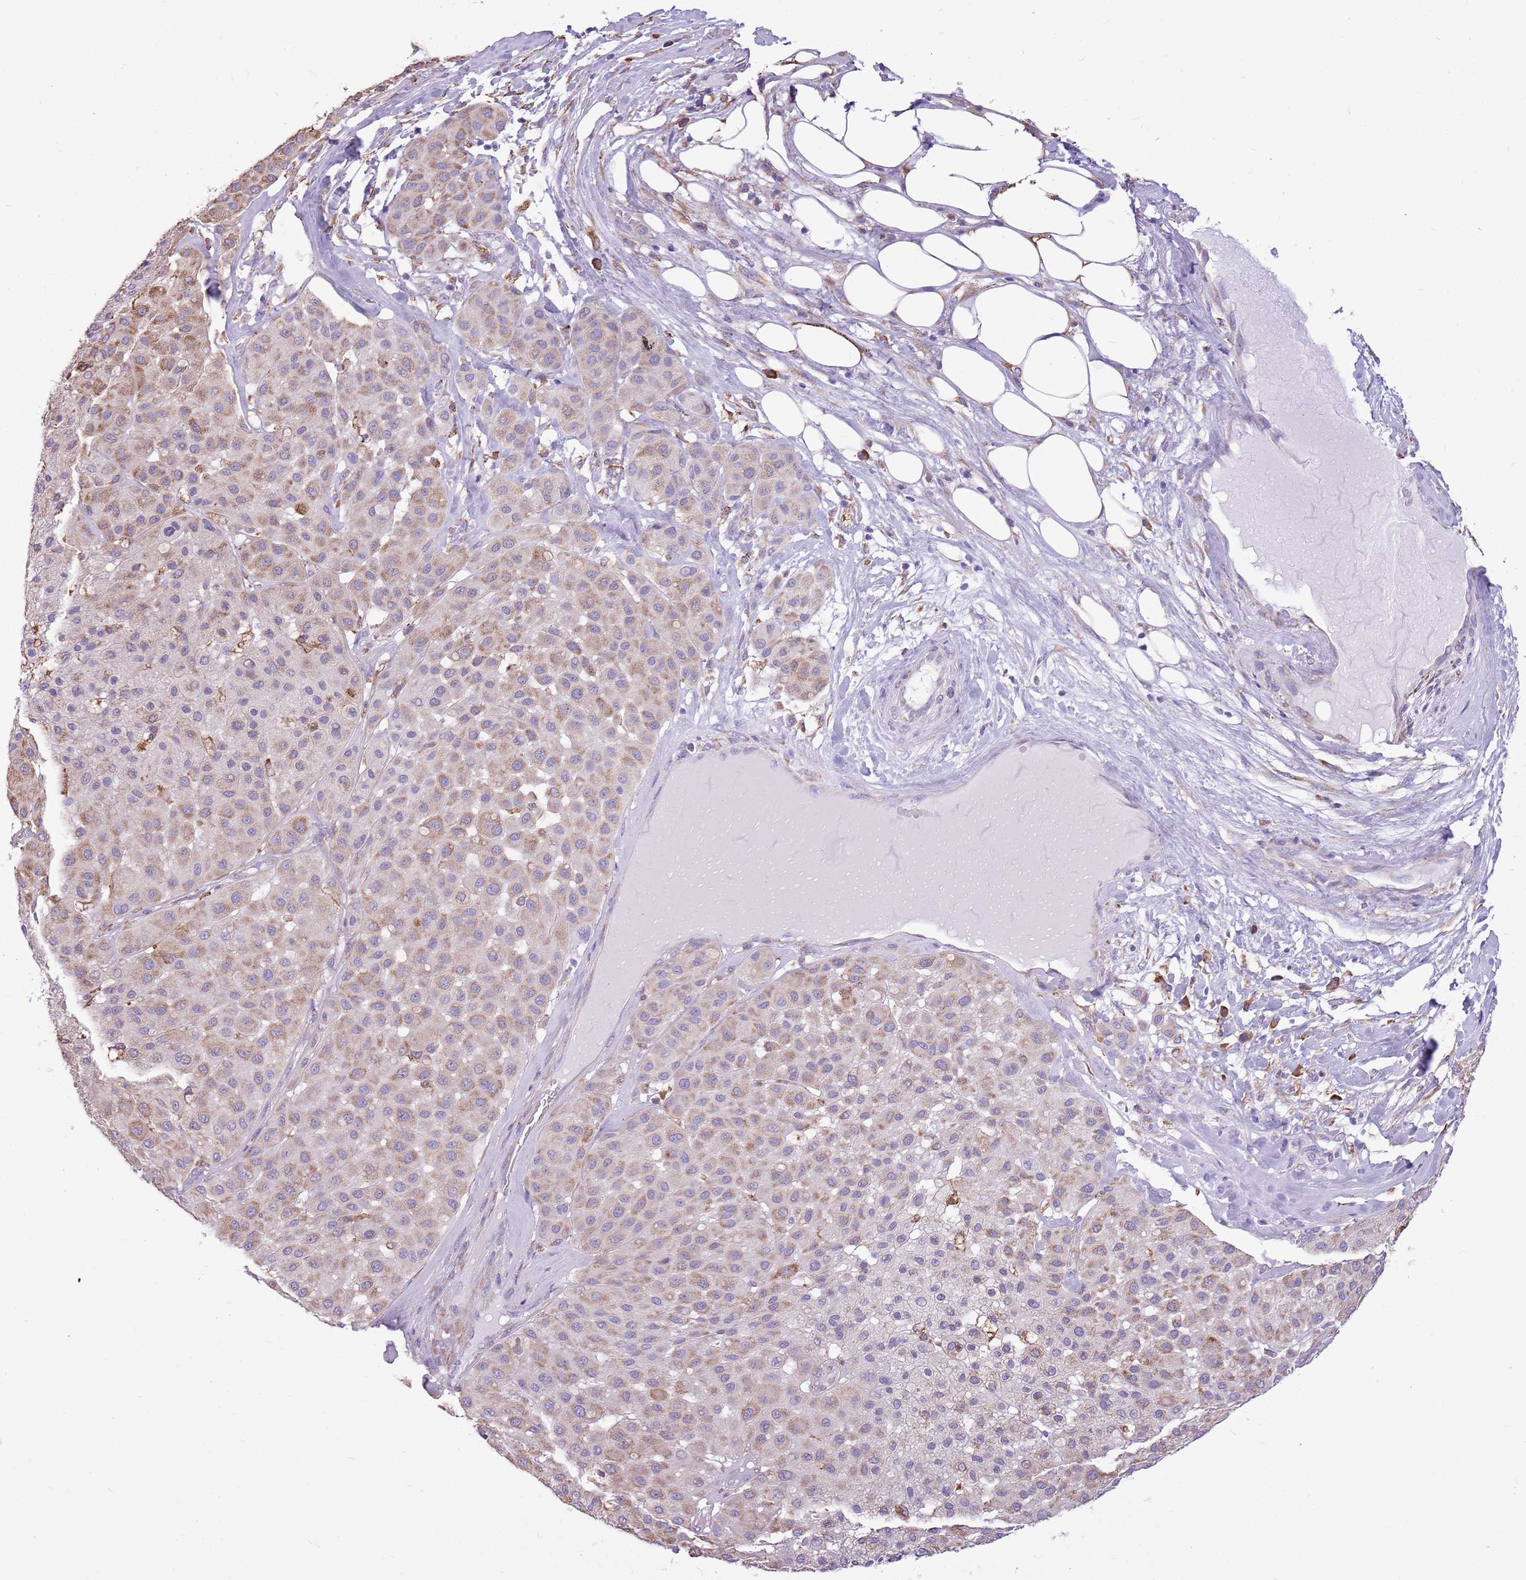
{"staining": {"intensity": "weak", "quantity": ">75%", "location": "cytoplasmic/membranous"}, "tissue": "melanoma", "cell_type": "Tumor cells", "image_type": "cancer", "snomed": [{"axis": "morphology", "description": "Malignant melanoma, Metastatic site"}, {"axis": "topography", "description": "Smooth muscle"}], "caption": "Malignant melanoma (metastatic site) stained with DAB immunohistochemistry reveals low levels of weak cytoplasmic/membranous expression in about >75% of tumor cells.", "gene": "KCTD19", "patient": {"sex": "male", "age": 41}}